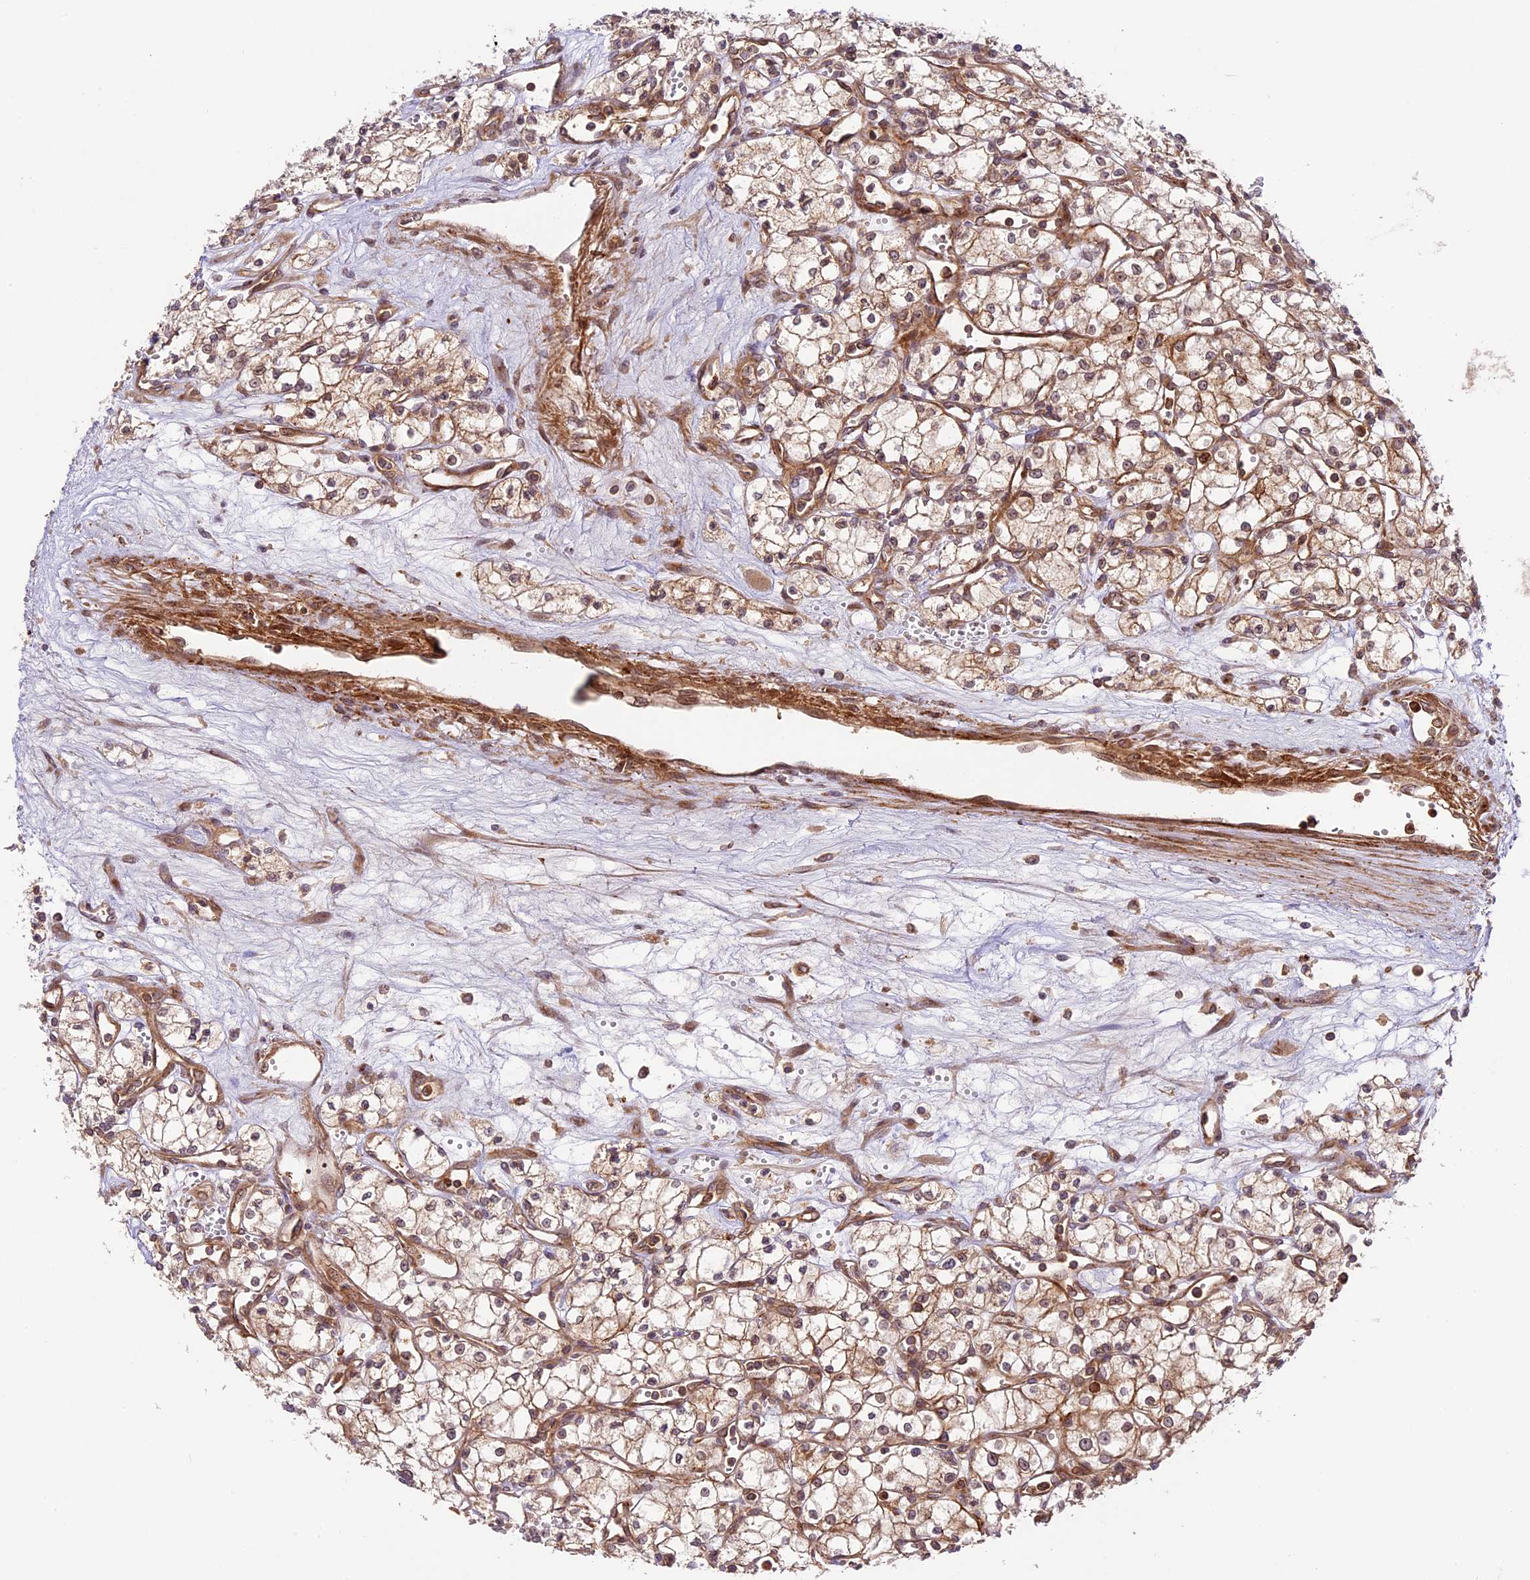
{"staining": {"intensity": "weak", "quantity": "25%-75%", "location": "cytoplasmic/membranous"}, "tissue": "renal cancer", "cell_type": "Tumor cells", "image_type": "cancer", "snomed": [{"axis": "morphology", "description": "Adenocarcinoma, NOS"}, {"axis": "topography", "description": "Kidney"}], "caption": "Renal cancer (adenocarcinoma) stained with a protein marker exhibits weak staining in tumor cells.", "gene": "DGKH", "patient": {"sex": "male", "age": 59}}